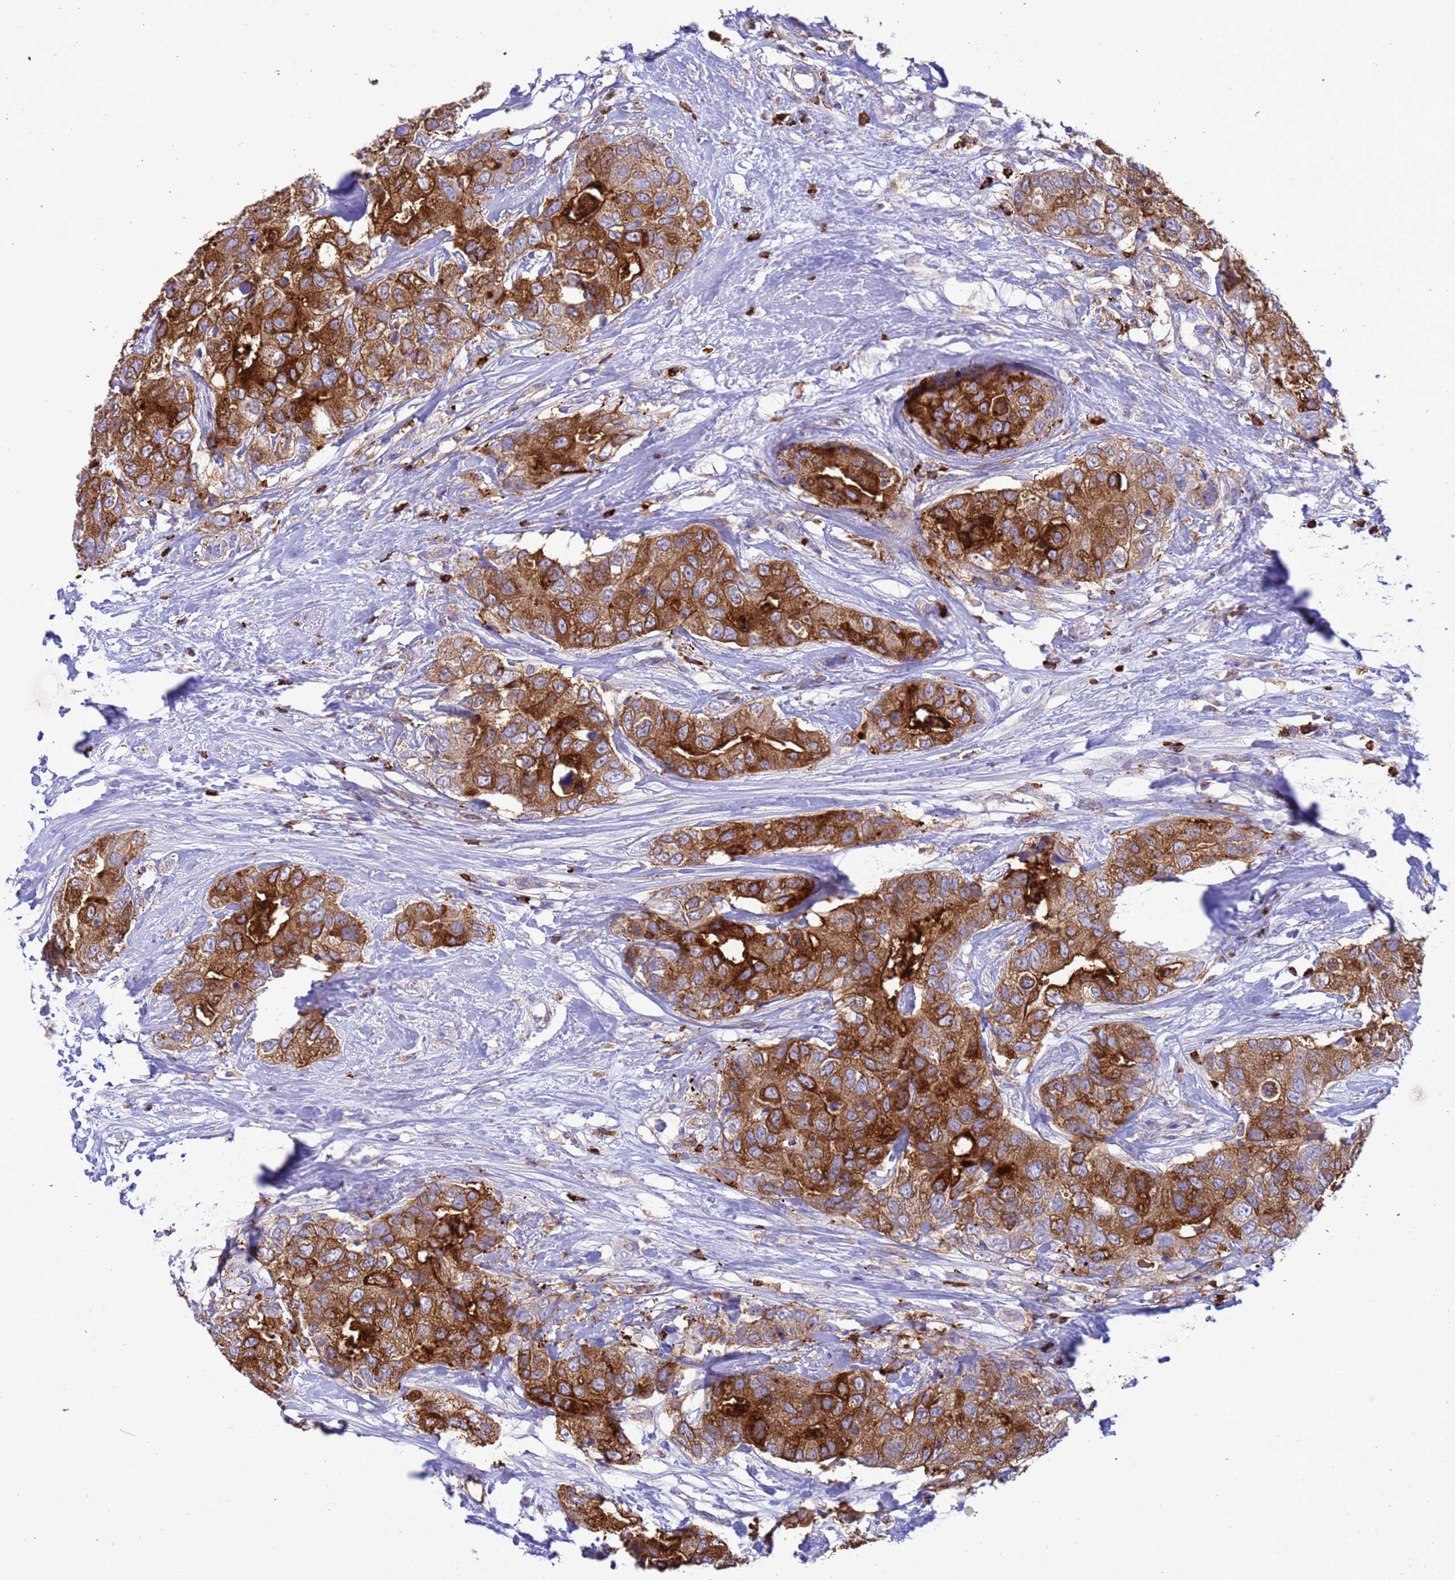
{"staining": {"intensity": "moderate", "quantity": ">75%", "location": "cytoplasmic/membranous"}, "tissue": "breast cancer", "cell_type": "Tumor cells", "image_type": "cancer", "snomed": [{"axis": "morphology", "description": "Duct carcinoma"}, {"axis": "topography", "description": "Breast"}], "caption": "Invasive ductal carcinoma (breast) was stained to show a protein in brown. There is medium levels of moderate cytoplasmic/membranous expression in approximately >75% of tumor cells. (brown staining indicates protein expression, while blue staining denotes nuclei).", "gene": "EZR", "patient": {"sex": "female", "age": 62}}